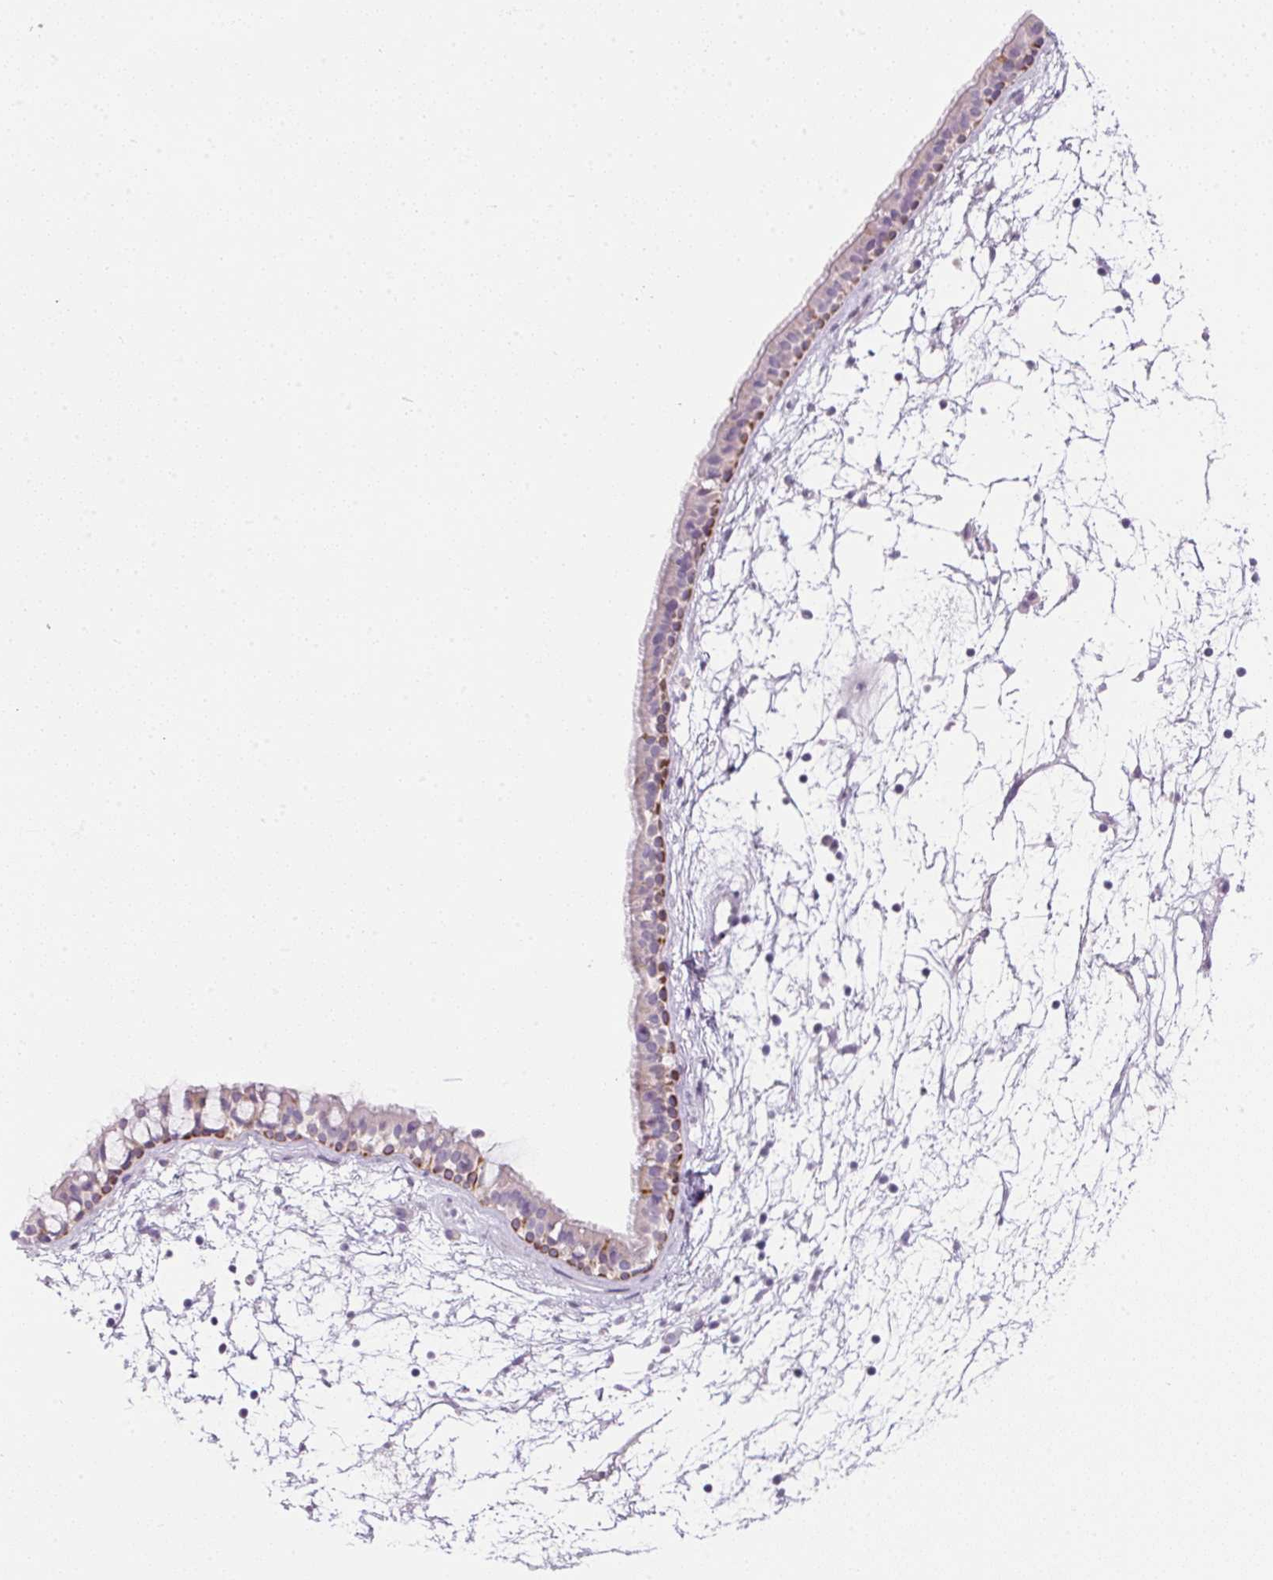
{"staining": {"intensity": "moderate", "quantity": "<25%", "location": "cytoplasmic/membranous"}, "tissue": "nasopharynx", "cell_type": "Respiratory epithelial cells", "image_type": "normal", "snomed": [{"axis": "morphology", "description": "Normal tissue, NOS"}, {"axis": "topography", "description": "Nasopharynx"}], "caption": "IHC histopathology image of normal nasopharynx stained for a protein (brown), which shows low levels of moderate cytoplasmic/membranous expression in about <25% of respiratory epithelial cells.", "gene": "ECPAS", "patient": {"sex": "male", "age": 68}}